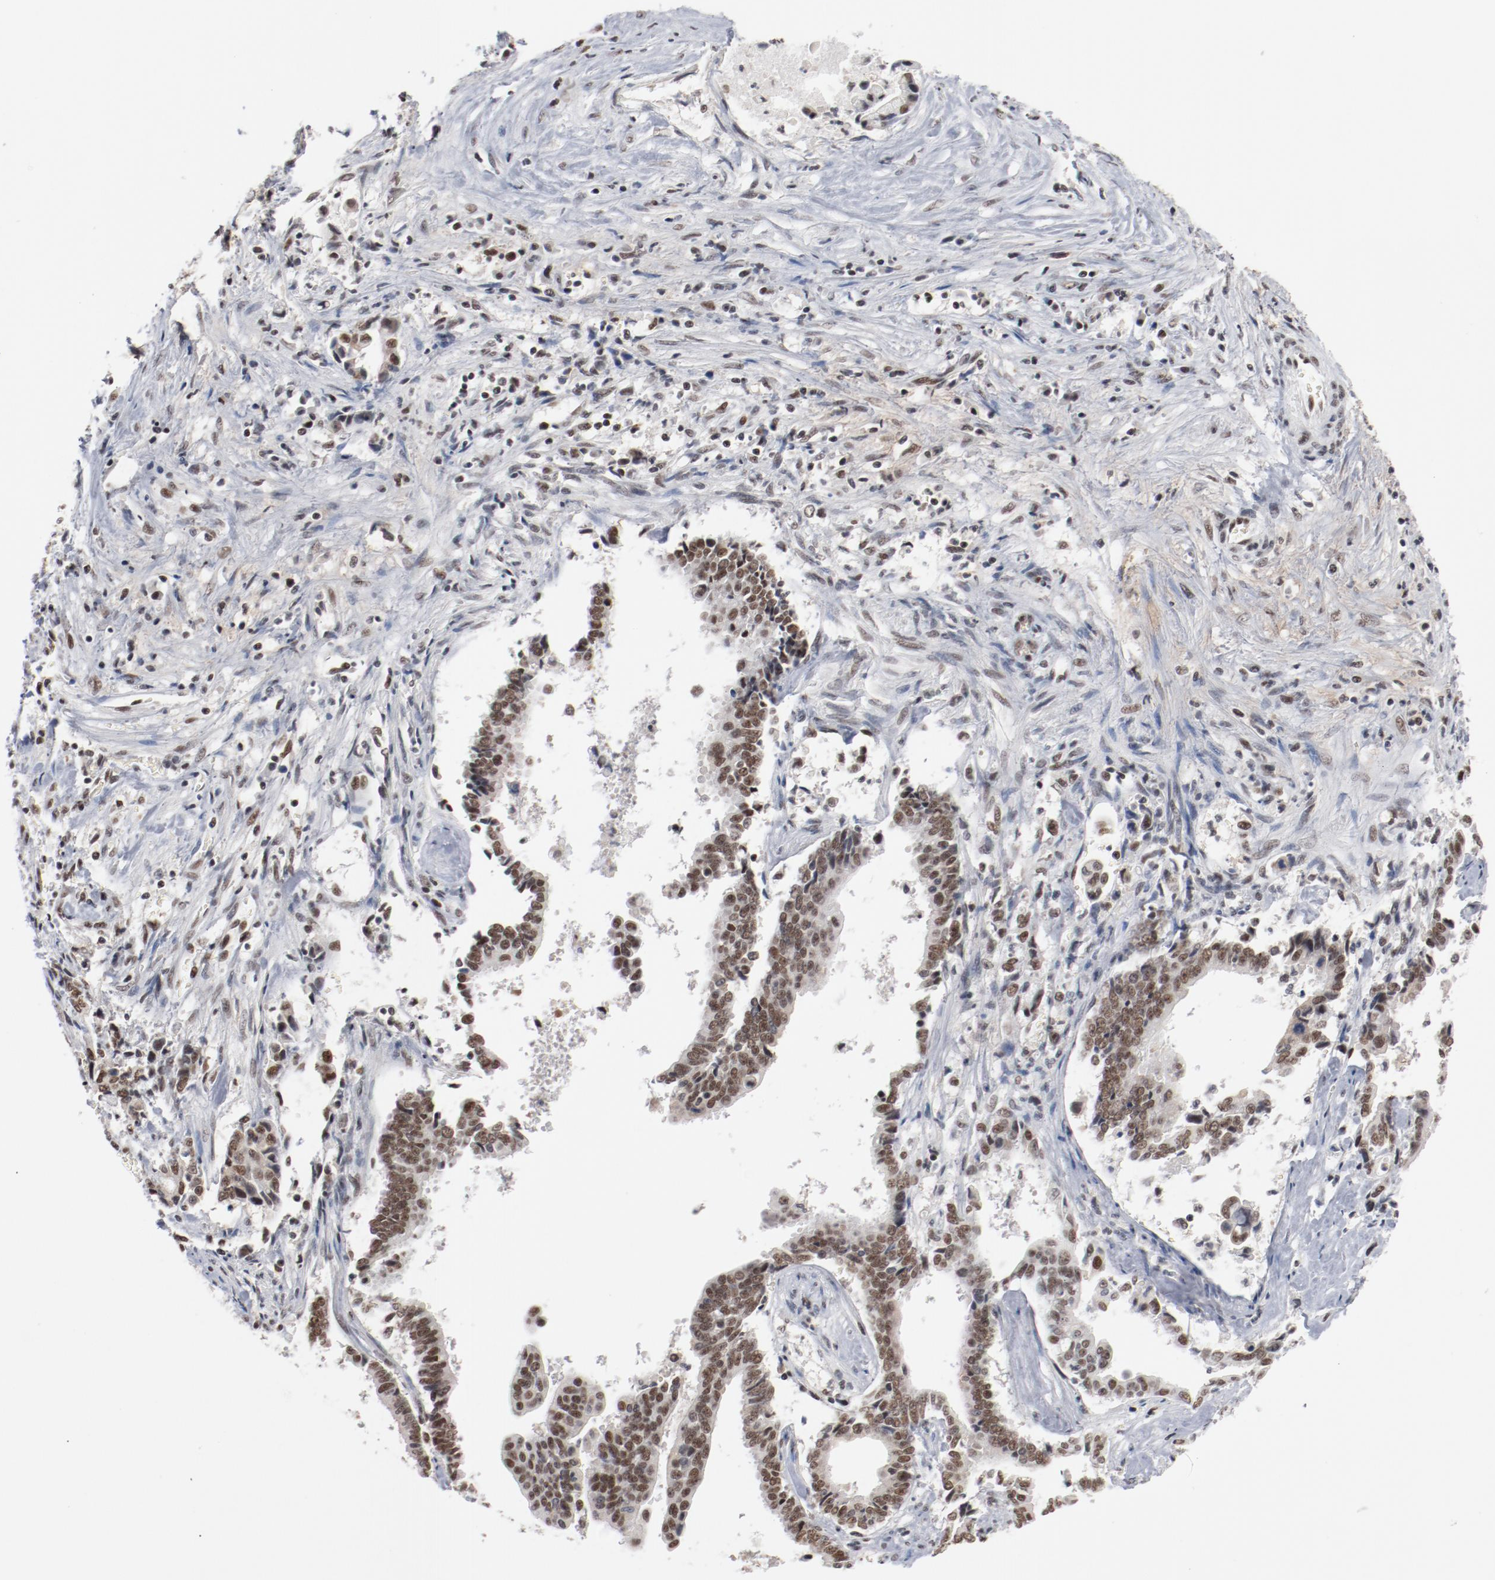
{"staining": {"intensity": "moderate", "quantity": ">75%", "location": "nuclear"}, "tissue": "liver cancer", "cell_type": "Tumor cells", "image_type": "cancer", "snomed": [{"axis": "morphology", "description": "Cholangiocarcinoma"}, {"axis": "topography", "description": "Liver"}], "caption": "Protein expression analysis of cholangiocarcinoma (liver) demonstrates moderate nuclear positivity in about >75% of tumor cells.", "gene": "BUB3", "patient": {"sex": "male", "age": 57}}